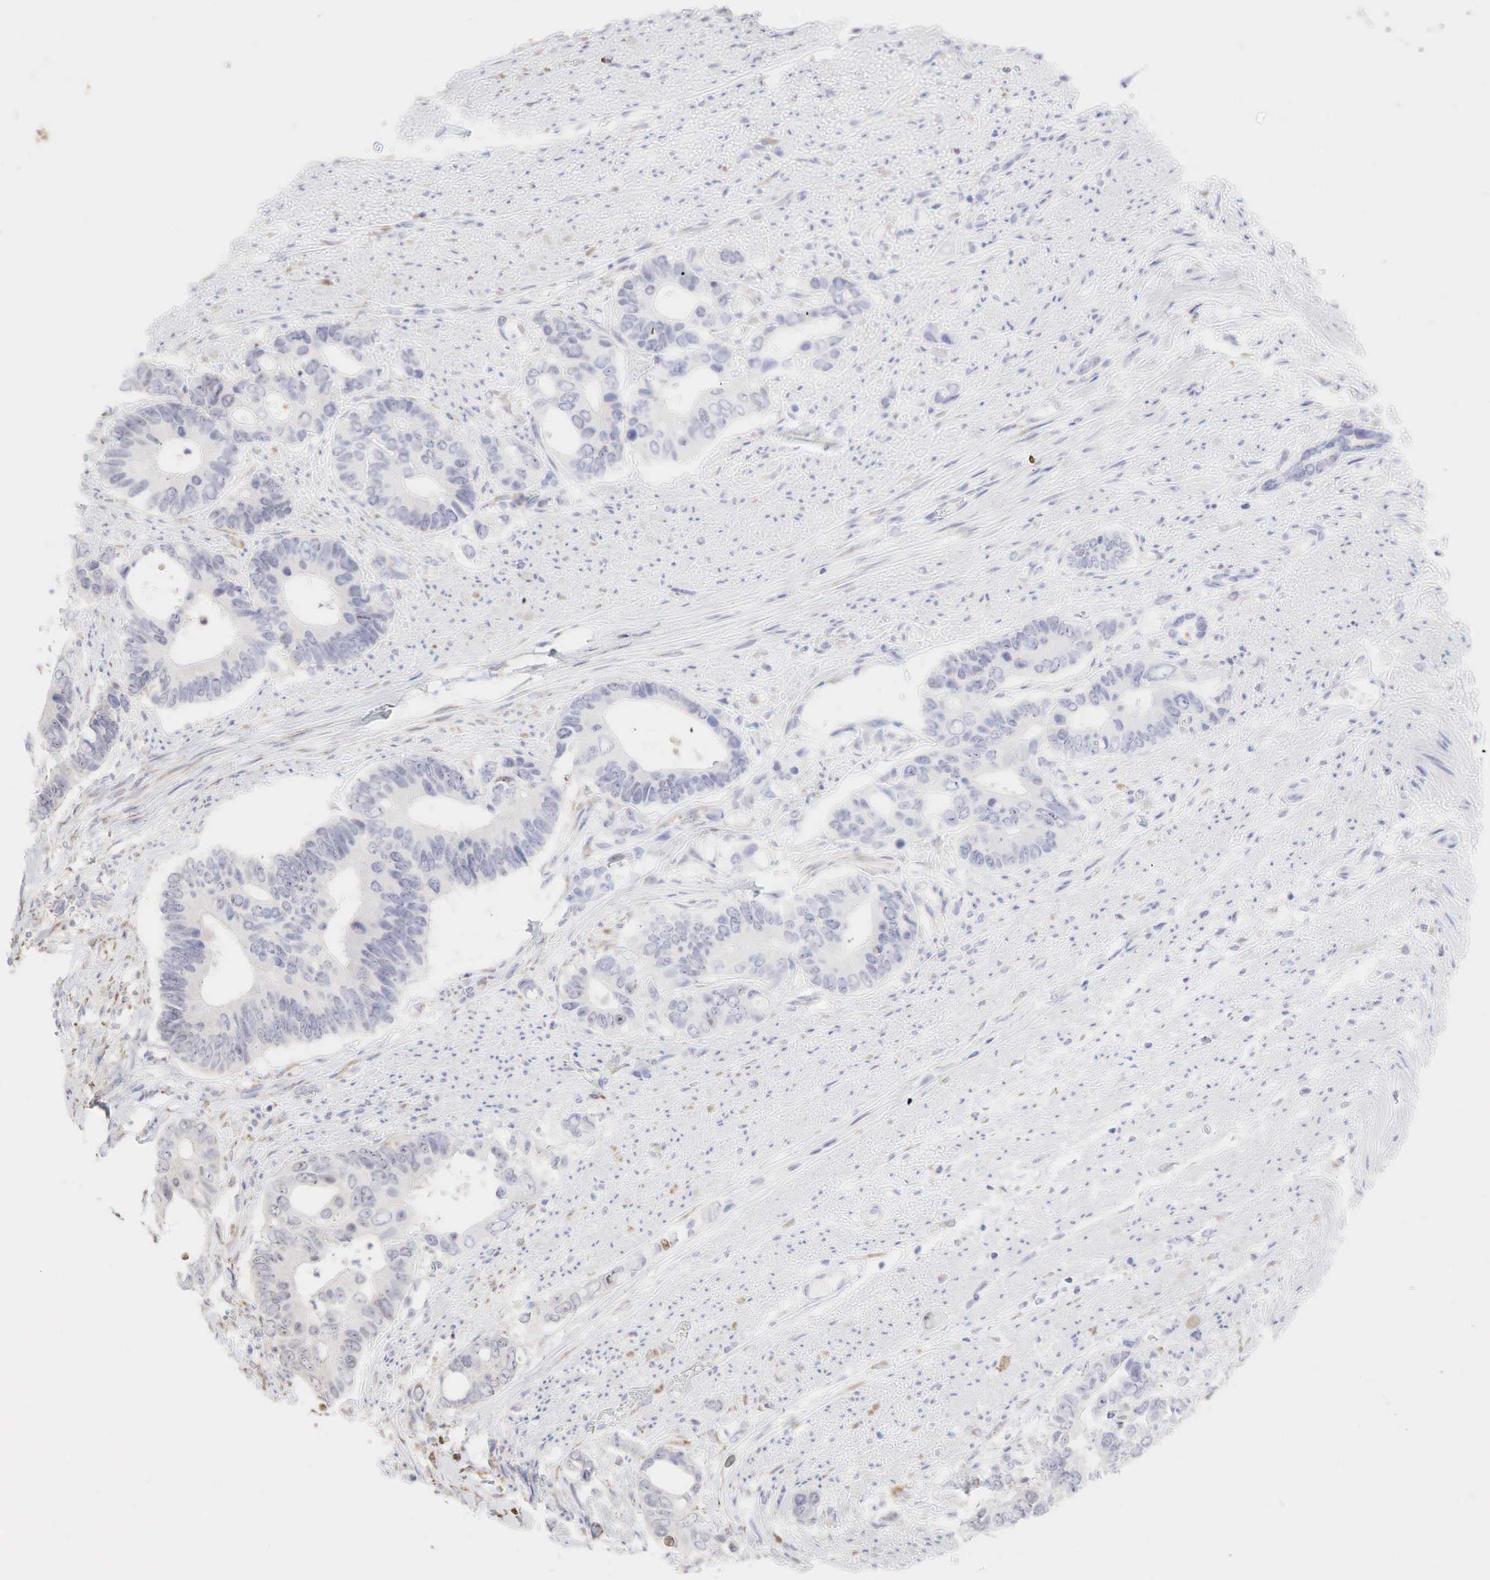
{"staining": {"intensity": "moderate", "quantity": "25%-75%", "location": "nuclear"}, "tissue": "colorectal cancer", "cell_type": "Tumor cells", "image_type": "cancer", "snomed": [{"axis": "morphology", "description": "Adenocarcinoma, NOS"}, {"axis": "topography", "description": "Colon"}], "caption": "IHC of human adenocarcinoma (colorectal) reveals medium levels of moderate nuclear staining in about 25%-75% of tumor cells. The staining is performed using DAB brown chromogen to label protein expression. The nuclei are counter-stained blue using hematoxylin.", "gene": "DKC1", "patient": {"sex": "male", "age": 49}}